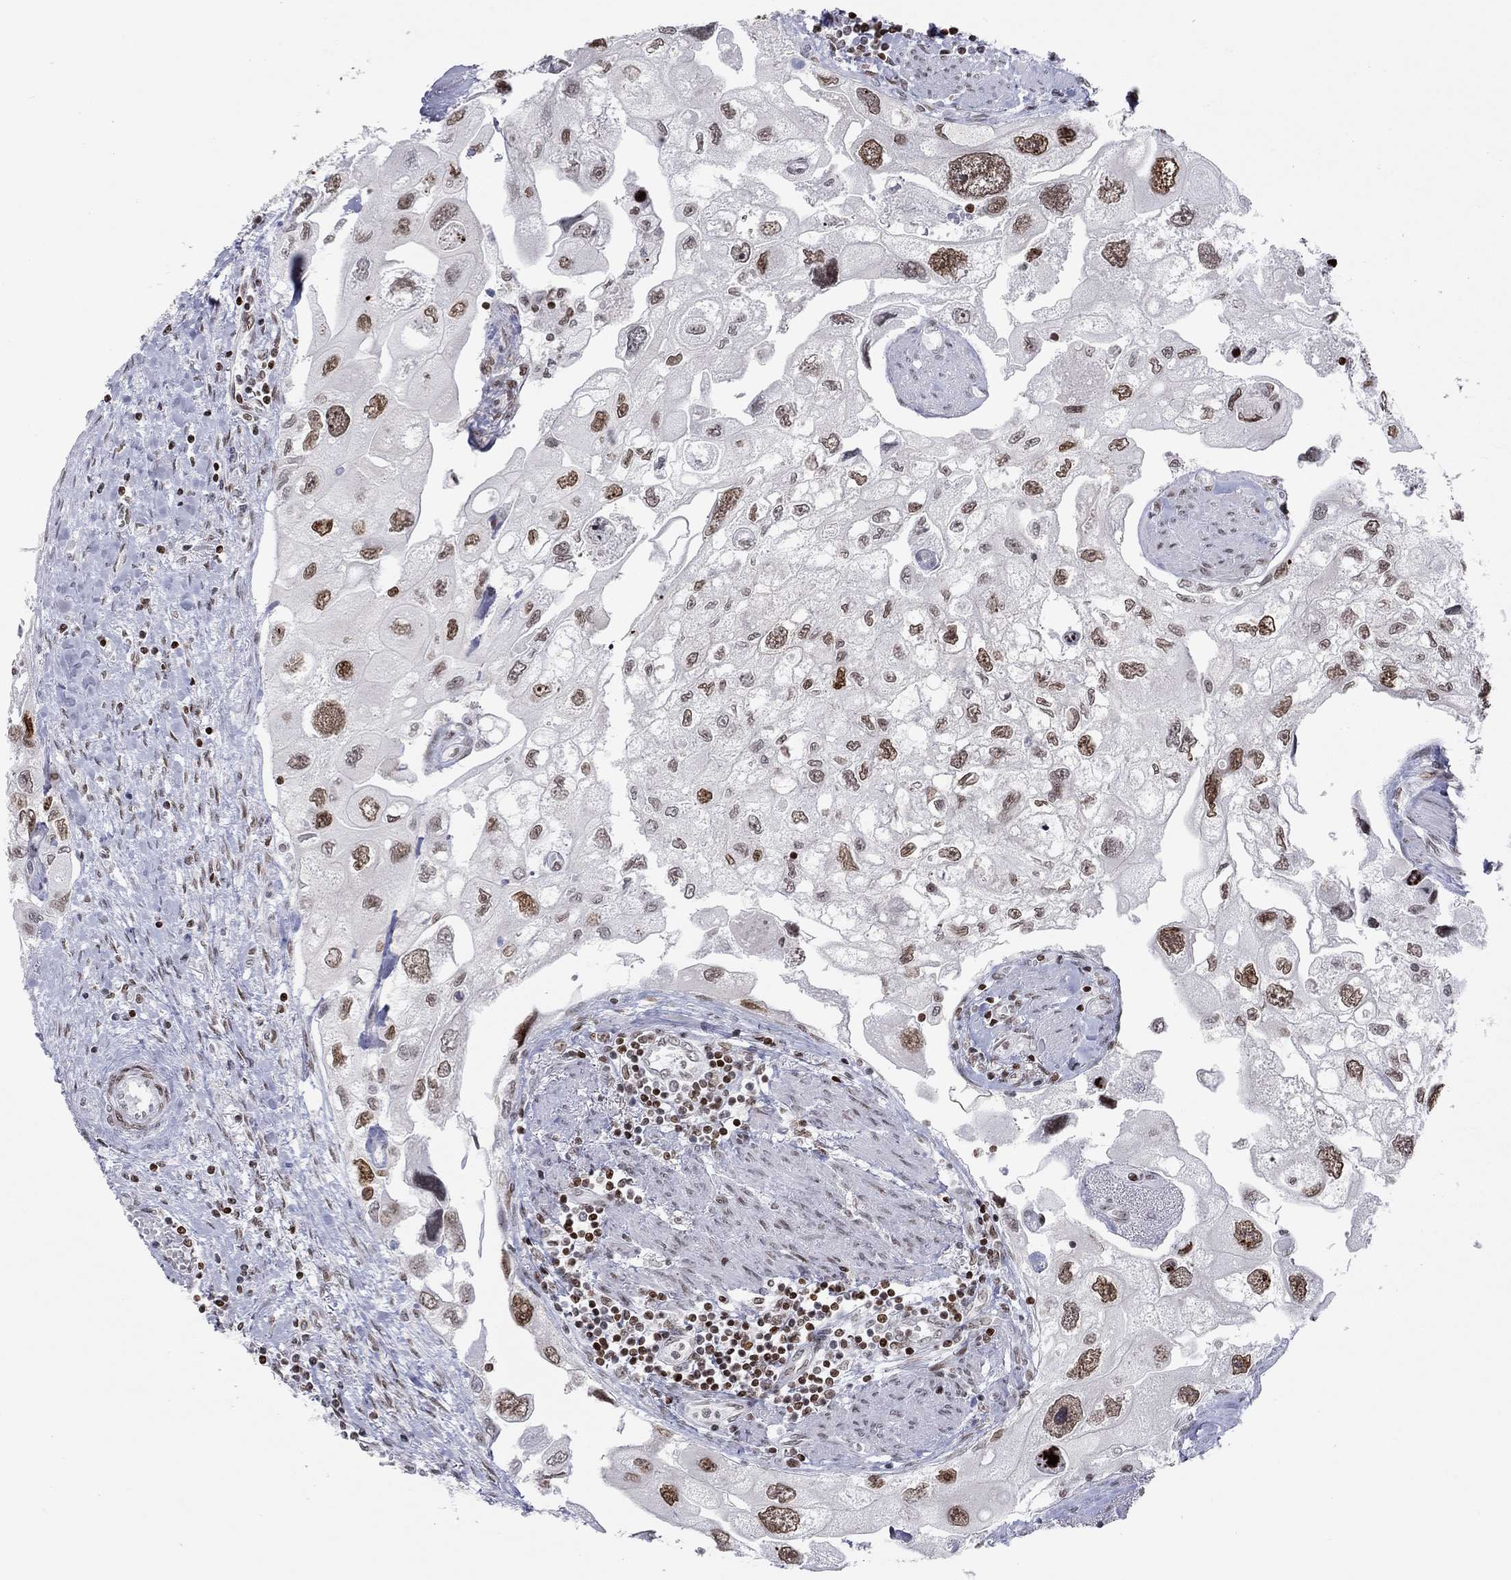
{"staining": {"intensity": "moderate", "quantity": ">75%", "location": "nuclear"}, "tissue": "urothelial cancer", "cell_type": "Tumor cells", "image_type": "cancer", "snomed": [{"axis": "morphology", "description": "Urothelial carcinoma, High grade"}, {"axis": "topography", "description": "Urinary bladder"}], "caption": "Moderate nuclear expression for a protein is appreciated in about >75% of tumor cells of urothelial cancer using immunohistochemistry (IHC).", "gene": "H2AX", "patient": {"sex": "male", "age": 59}}